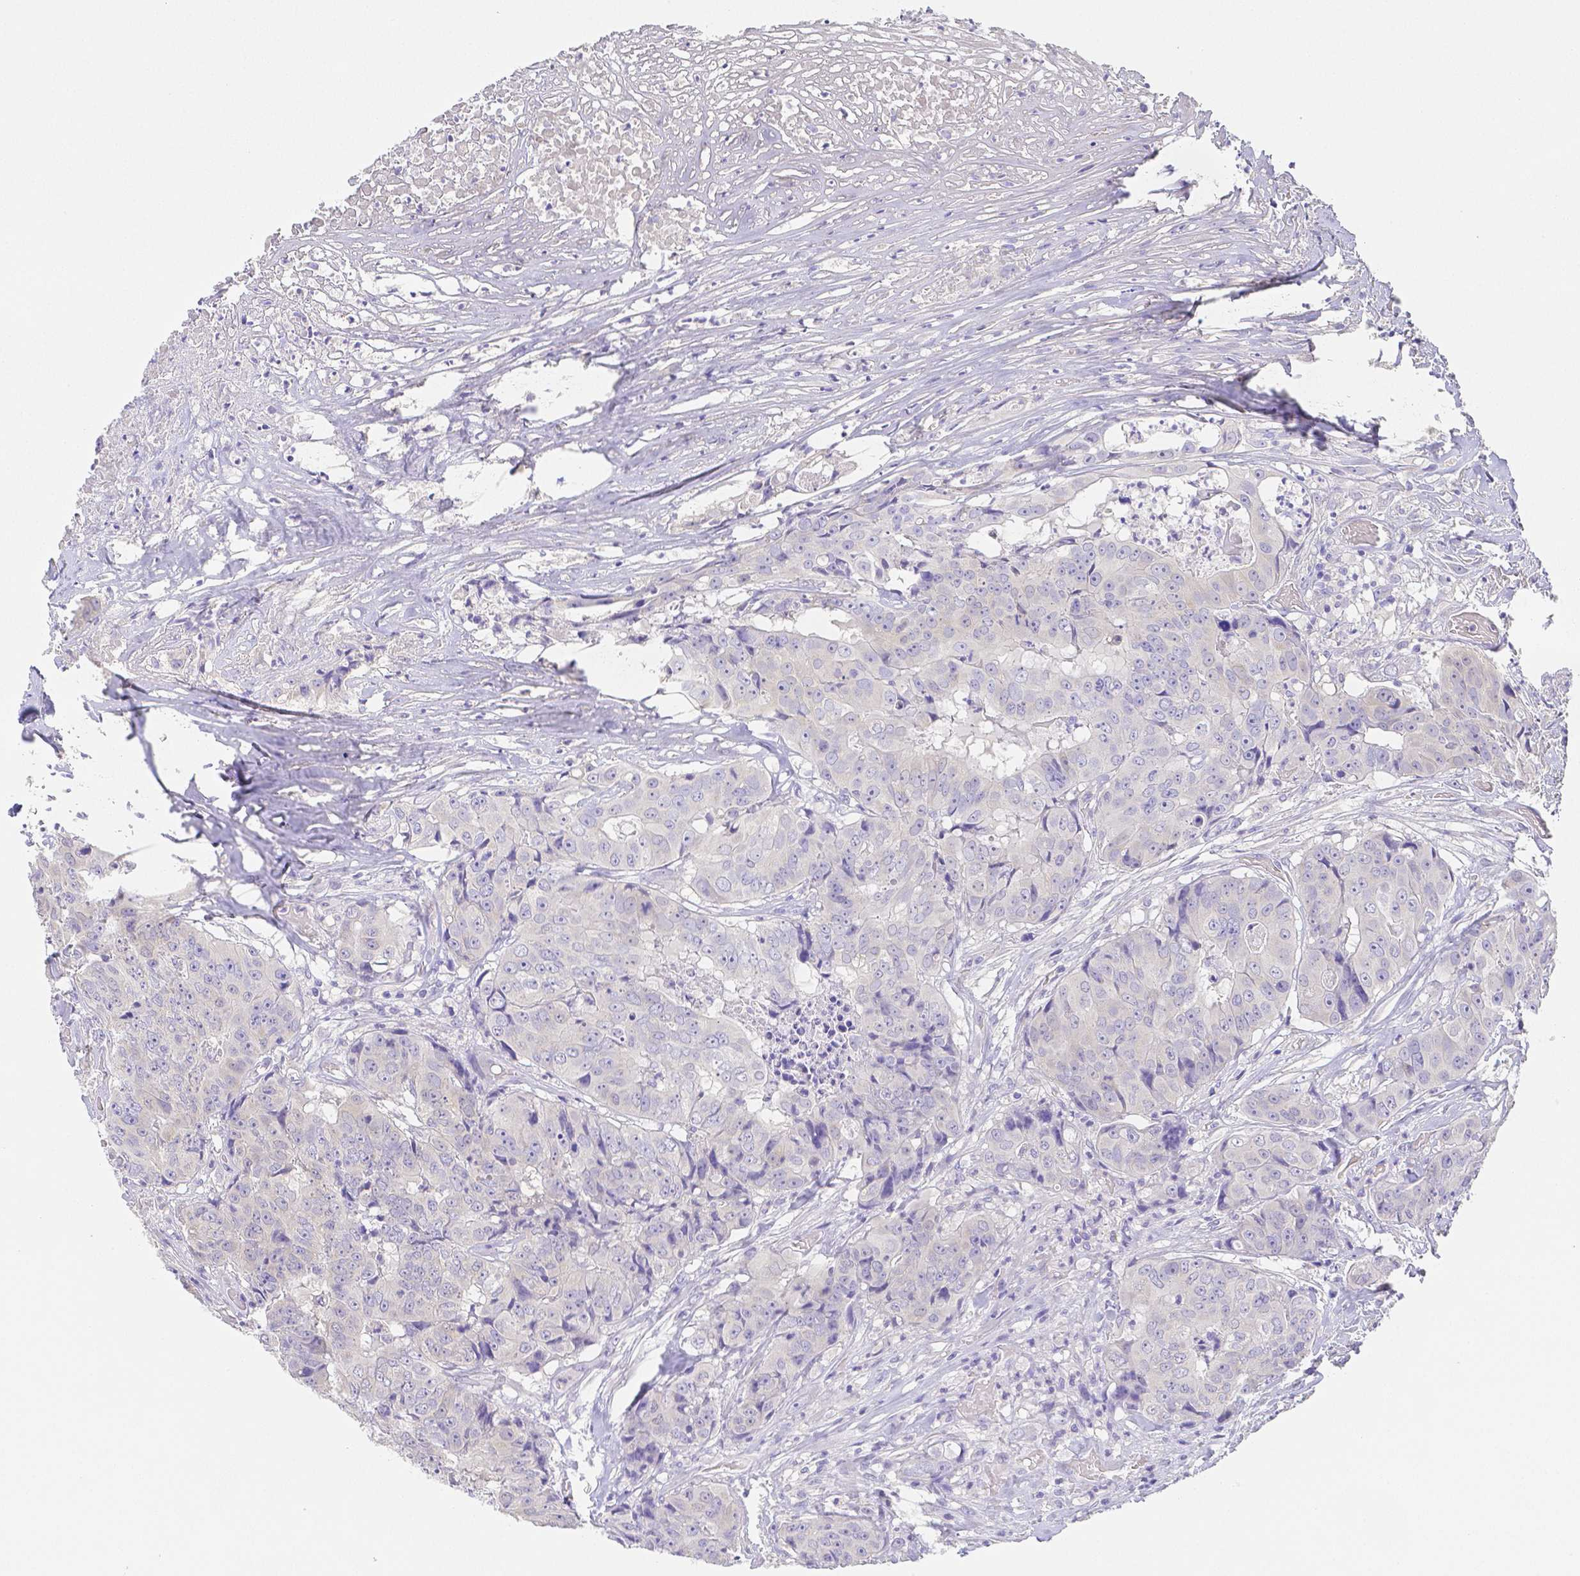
{"staining": {"intensity": "negative", "quantity": "none", "location": "none"}, "tissue": "colorectal cancer", "cell_type": "Tumor cells", "image_type": "cancer", "snomed": [{"axis": "morphology", "description": "Adenocarcinoma, NOS"}, {"axis": "topography", "description": "Rectum"}], "caption": "The IHC image has no significant expression in tumor cells of colorectal cancer tissue.", "gene": "ZG16B", "patient": {"sex": "female", "age": 62}}